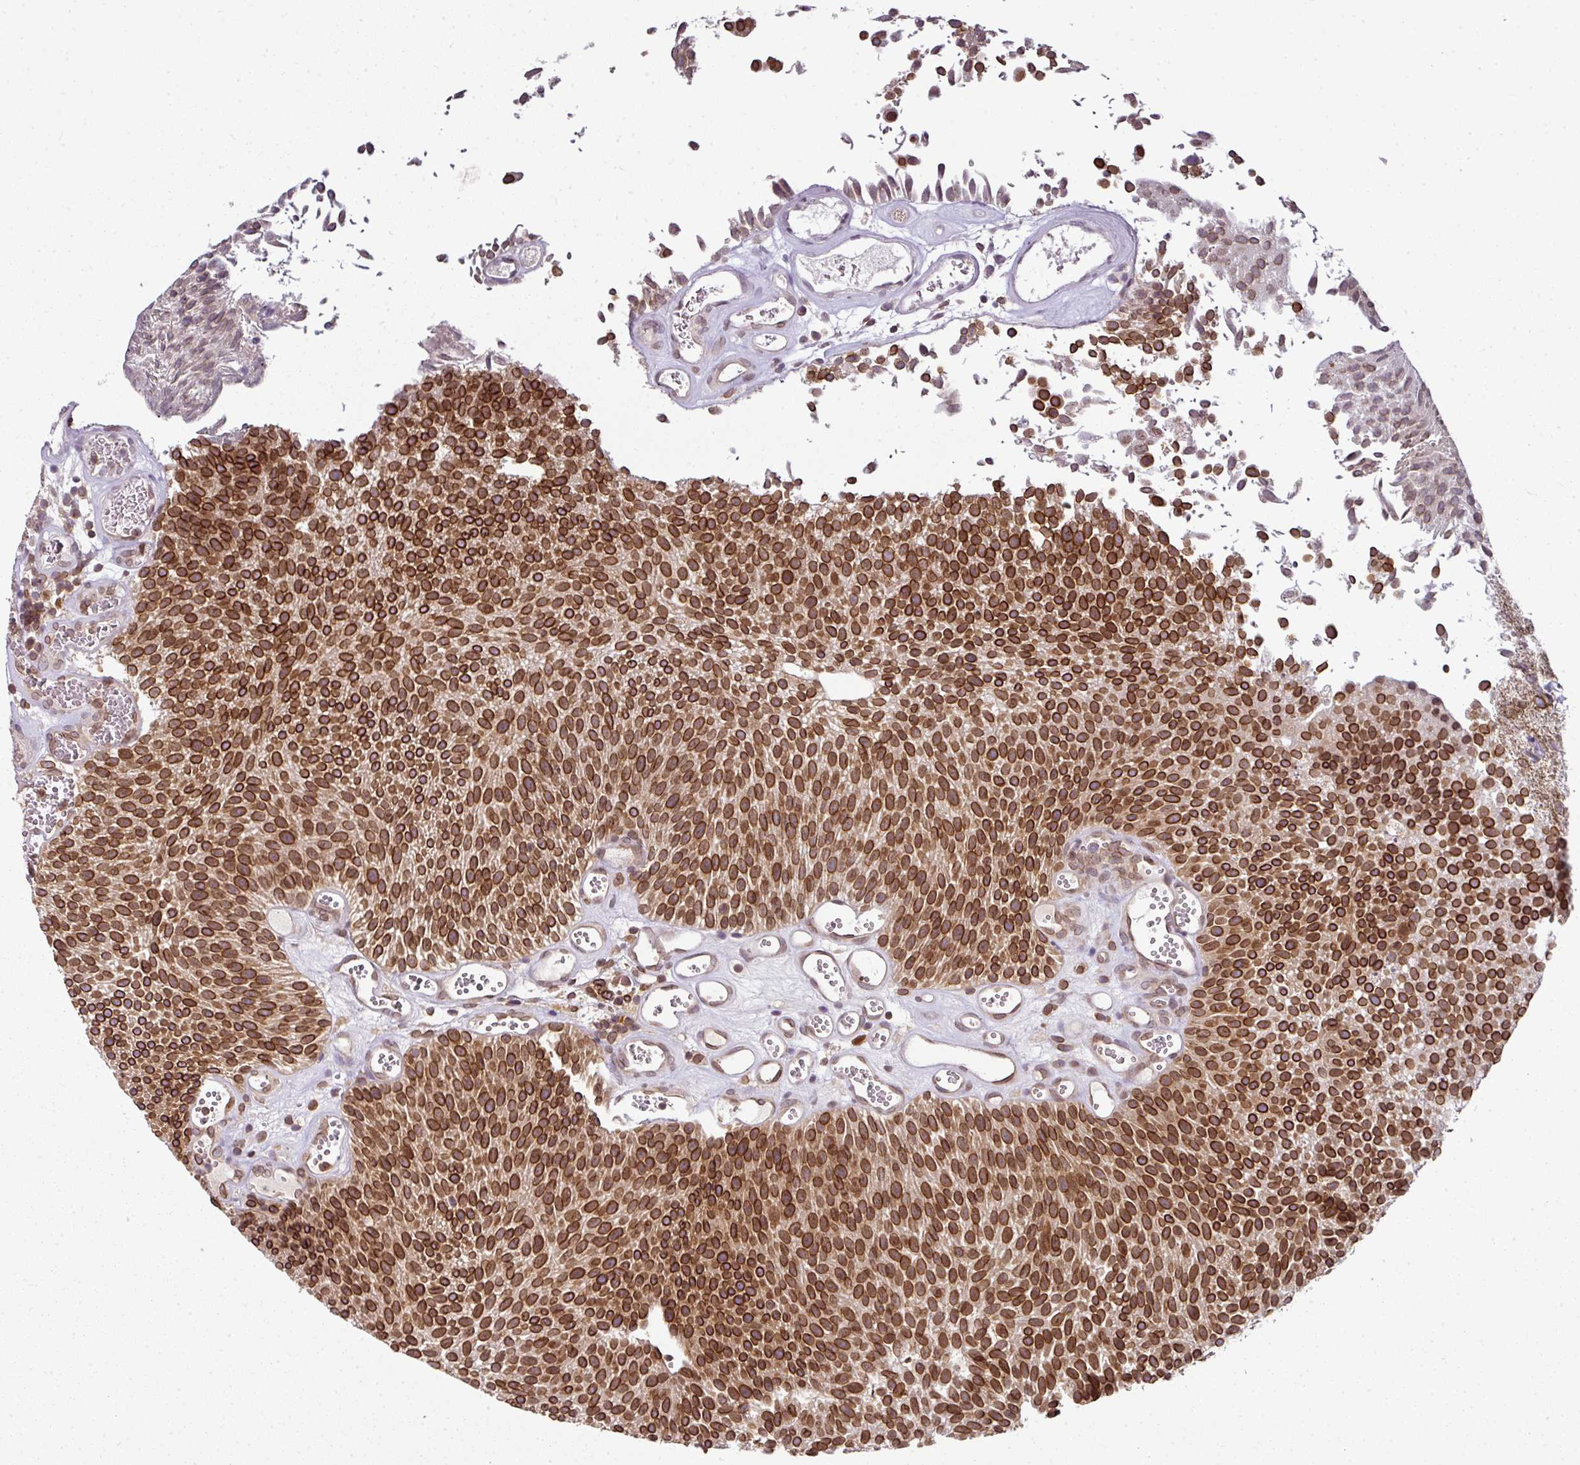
{"staining": {"intensity": "strong", "quantity": ">75%", "location": "cytoplasmic/membranous,nuclear"}, "tissue": "urothelial cancer", "cell_type": "Tumor cells", "image_type": "cancer", "snomed": [{"axis": "morphology", "description": "Urothelial carcinoma, Low grade"}, {"axis": "topography", "description": "Urinary bladder"}], "caption": "Immunohistochemistry (IHC) of urothelial cancer shows high levels of strong cytoplasmic/membranous and nuclear staining in approximately >75% of tumor cells. Immunohistochemistry stains the protein of interest in brown and the nuclei are stained blue.", "gene": "RANGAP1", "patient": {"sex": "female", "age": 79}}